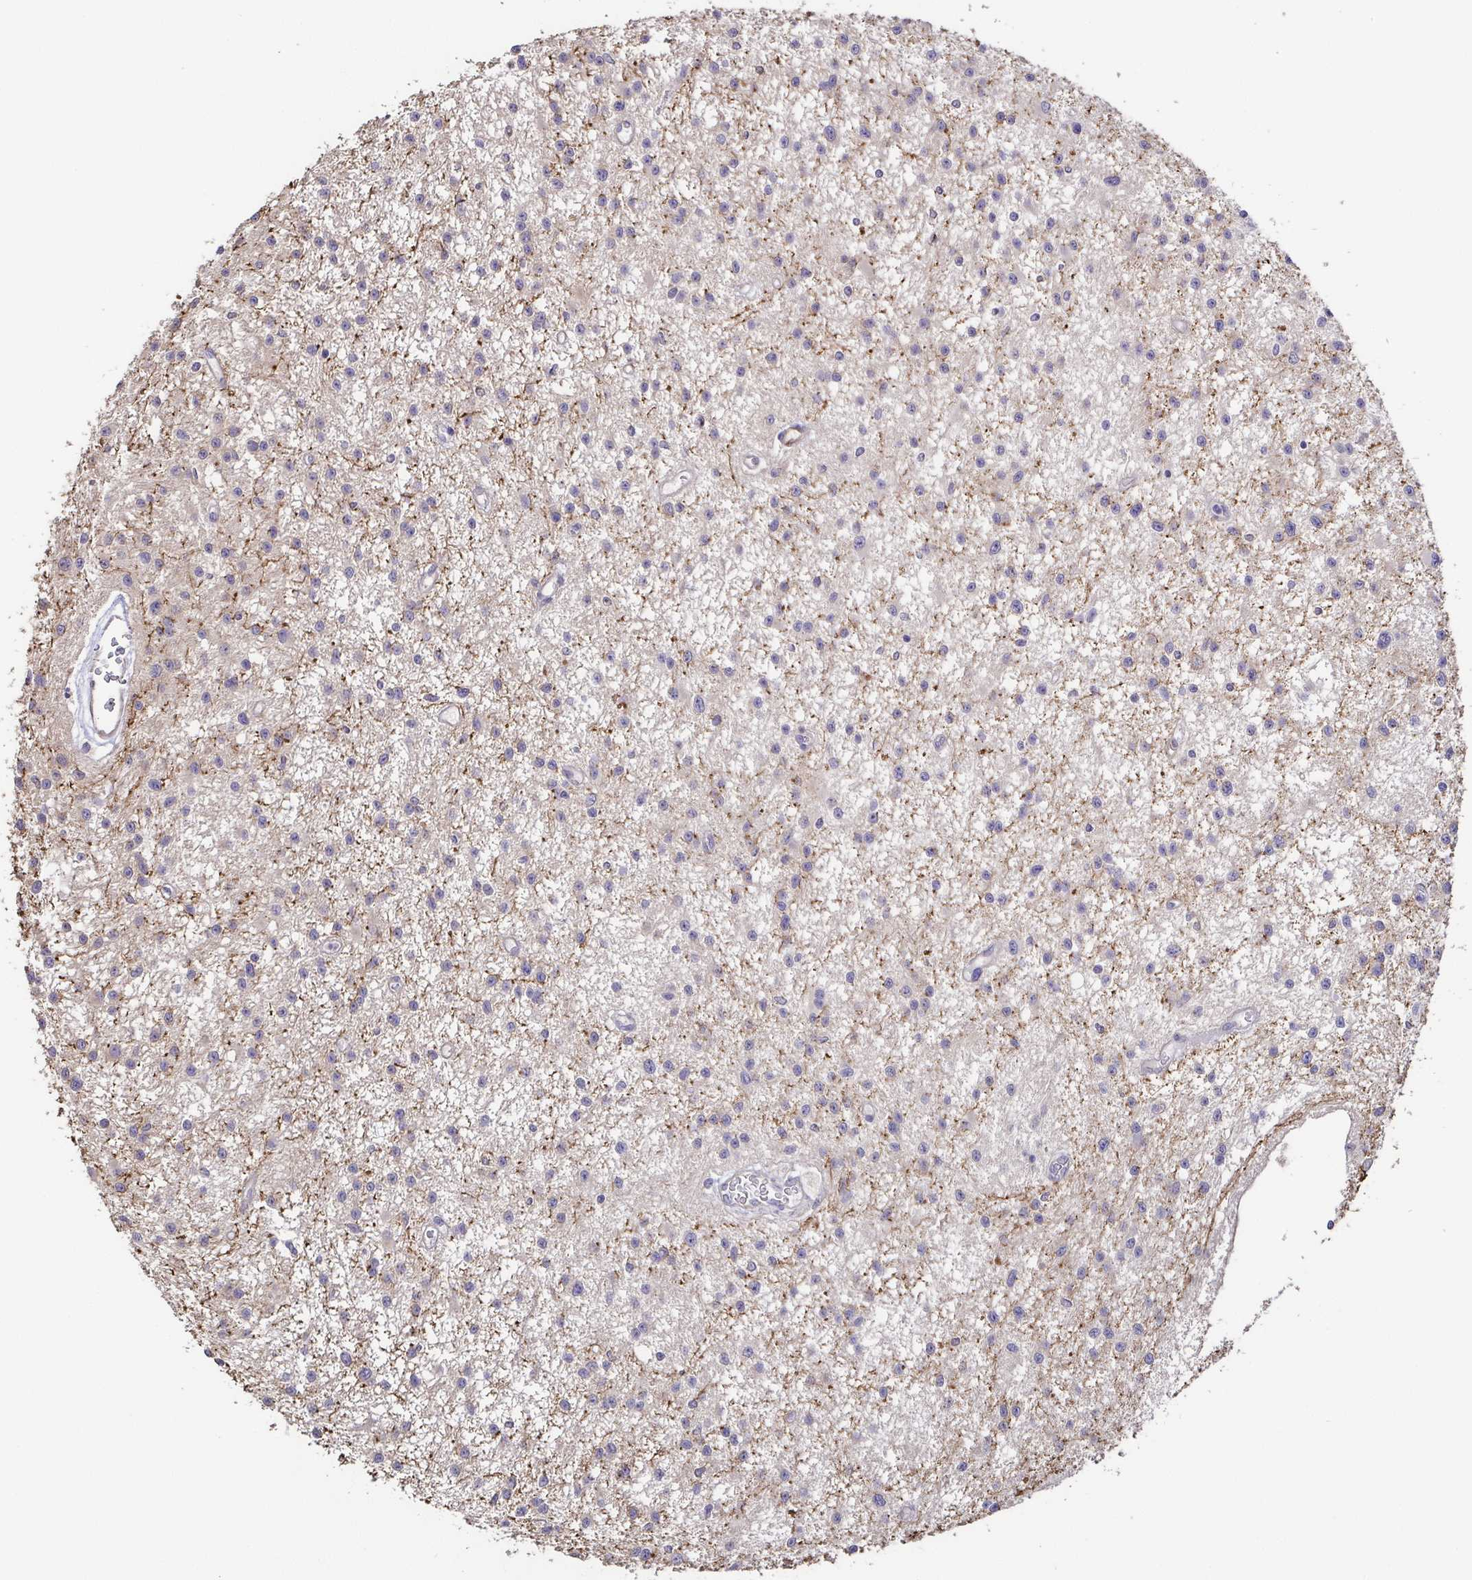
{"staining": {"intensity": "negative", "quantity": "none", "location": "none"}, "tissue": "glioma", "cell_type": "Tumor cells", "image_type": "cancer", "snomed": [{"axis": "morphology", "description": "Glioma, malignant, Low grade"}, {"axis": "topography", "description": "Brain"}], "caption": "High magnification brightfield microscopy of glioma stained with DAB (brown) and counterstained with hematoxylin (blue): tumor cells show no significant staining.", "gene": "EIF3D", "patient": {"sex": "male", "age": 43}}